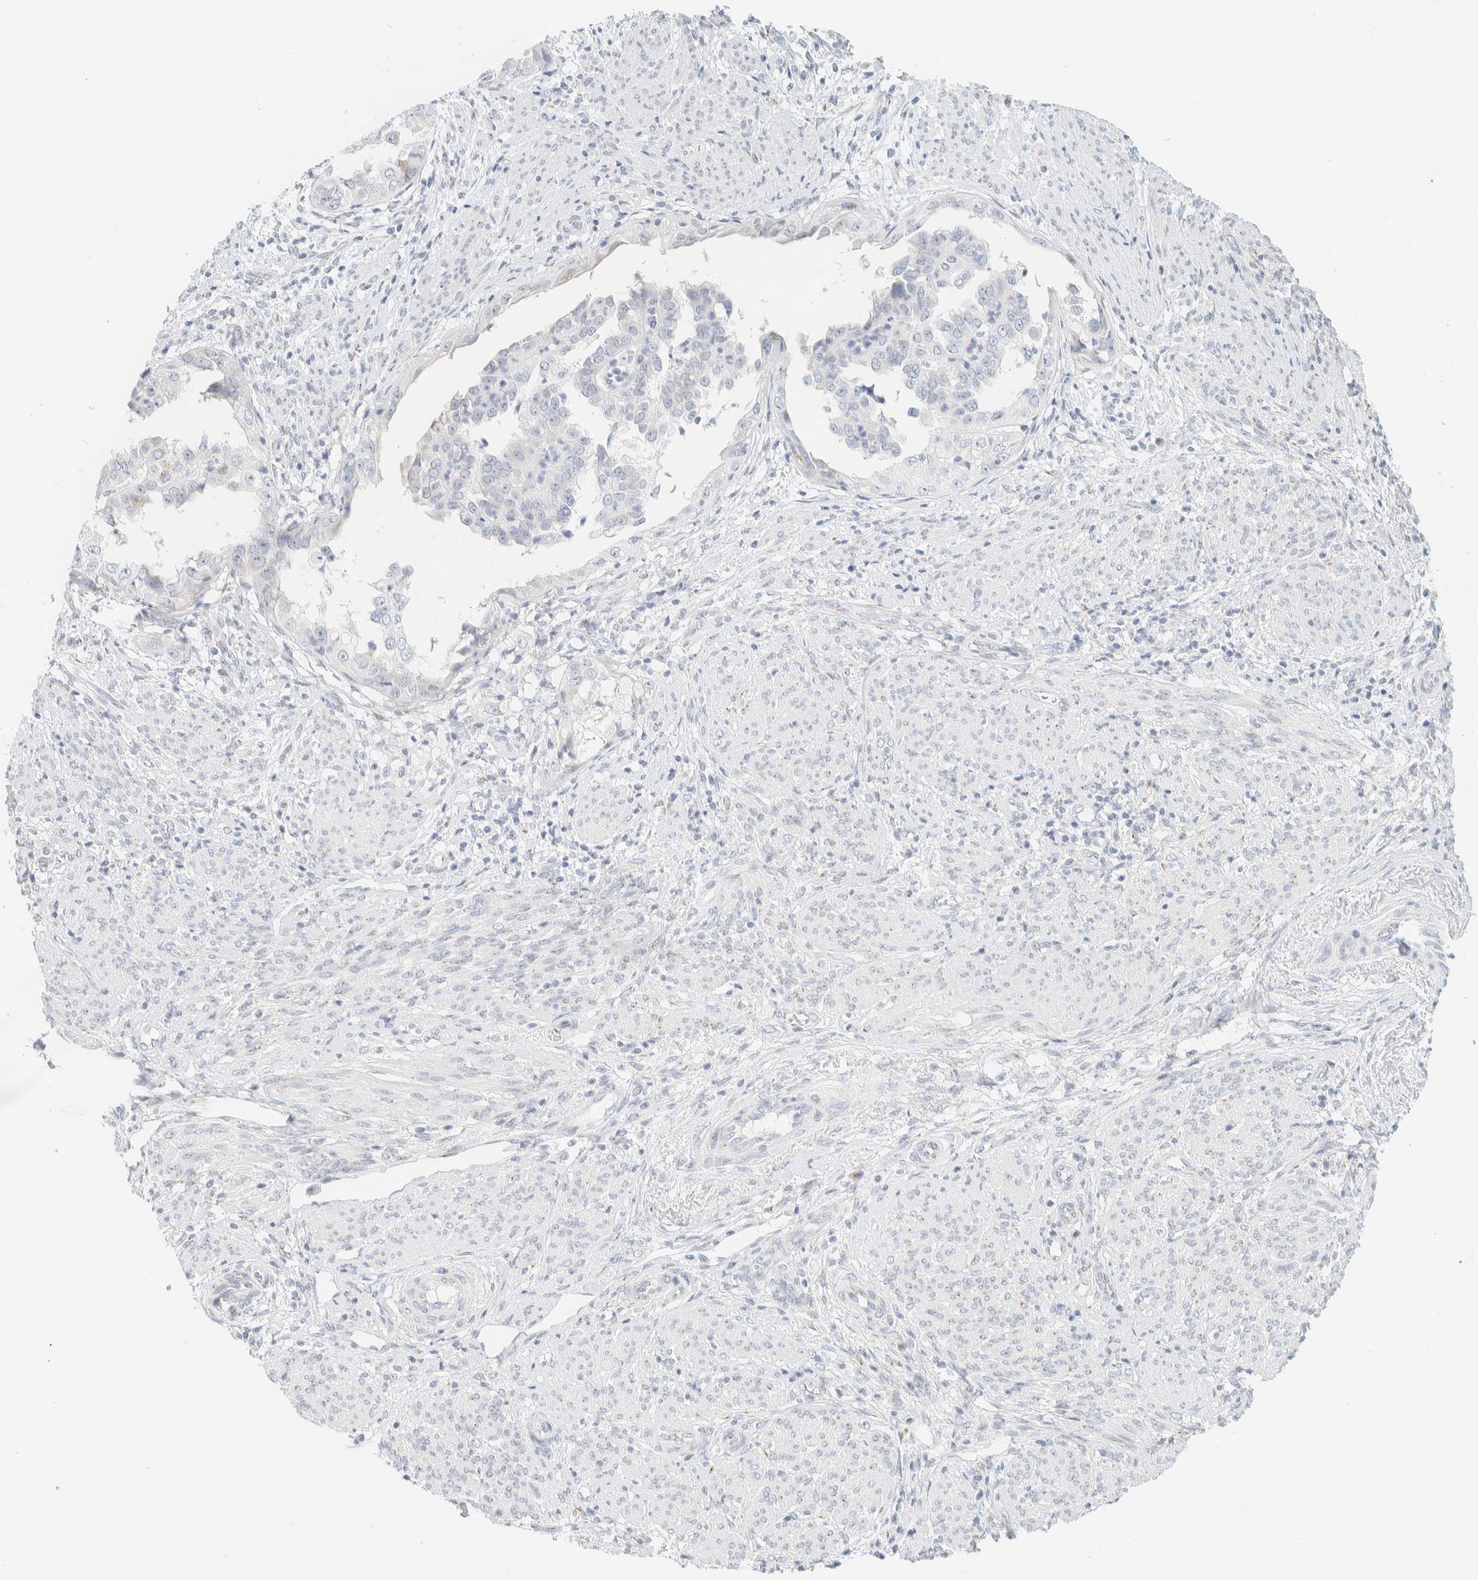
{"staining": {"intensity": "negative", "quantity": "none", "location": "none"}, "tissue": "endometrial cancer", "cell_type": "Tumor cells", "image_type": "cancer", "snomed": [{"axis": "morphology", "description": "Adenocarcinoma, NOS"}, {"axis": "topography", "description": "Endometrium"}], "caption": "Adenocarcinoma (endometrial) stained for a protein using IHC demonstrates no positivity tumor cells.", "gene": "SPNS3", "patient": {"sex": "female", "age": 85}}